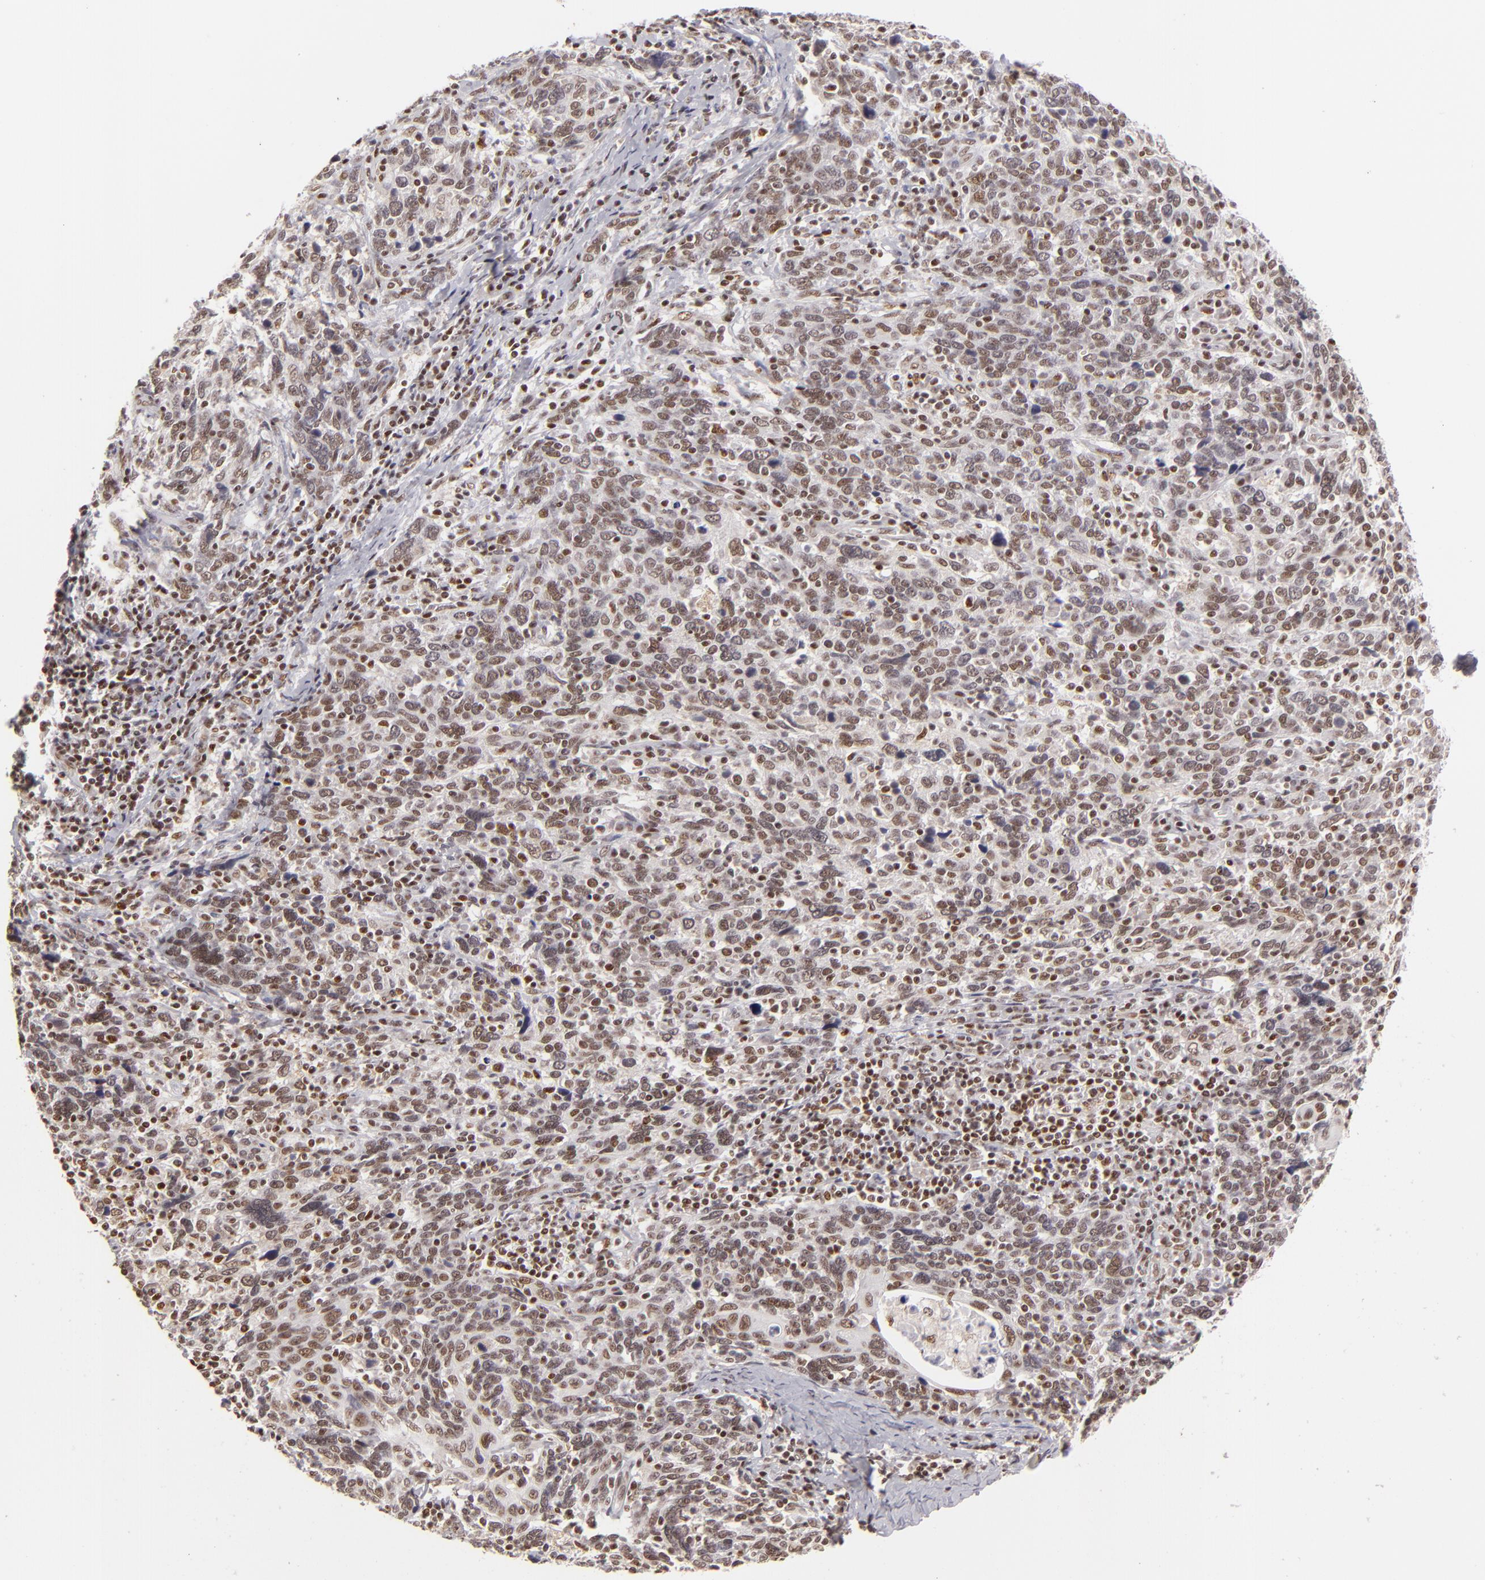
{"staining": {"intensity": "moderate", "quantity": ">75%", "location": "nuclear"}, "tissue": "cervical cancer", "cell_type": "Tumor cells", "image_type": "cancer", "snomed": [{"axis": "morphology", "description": "Squamous cell carcinoma, NOS"}, {"axis": "topography", "description": "Cervix"}], "caption": "This image displays immunohistochemistry (IHC) staining of human squamous cell carcinoma (cervical), with medium moderate nuclear positivity in approximately >75% of tumor cells.", "gene": "DAXX", "patient": {"sex": "female", "age": 41}}